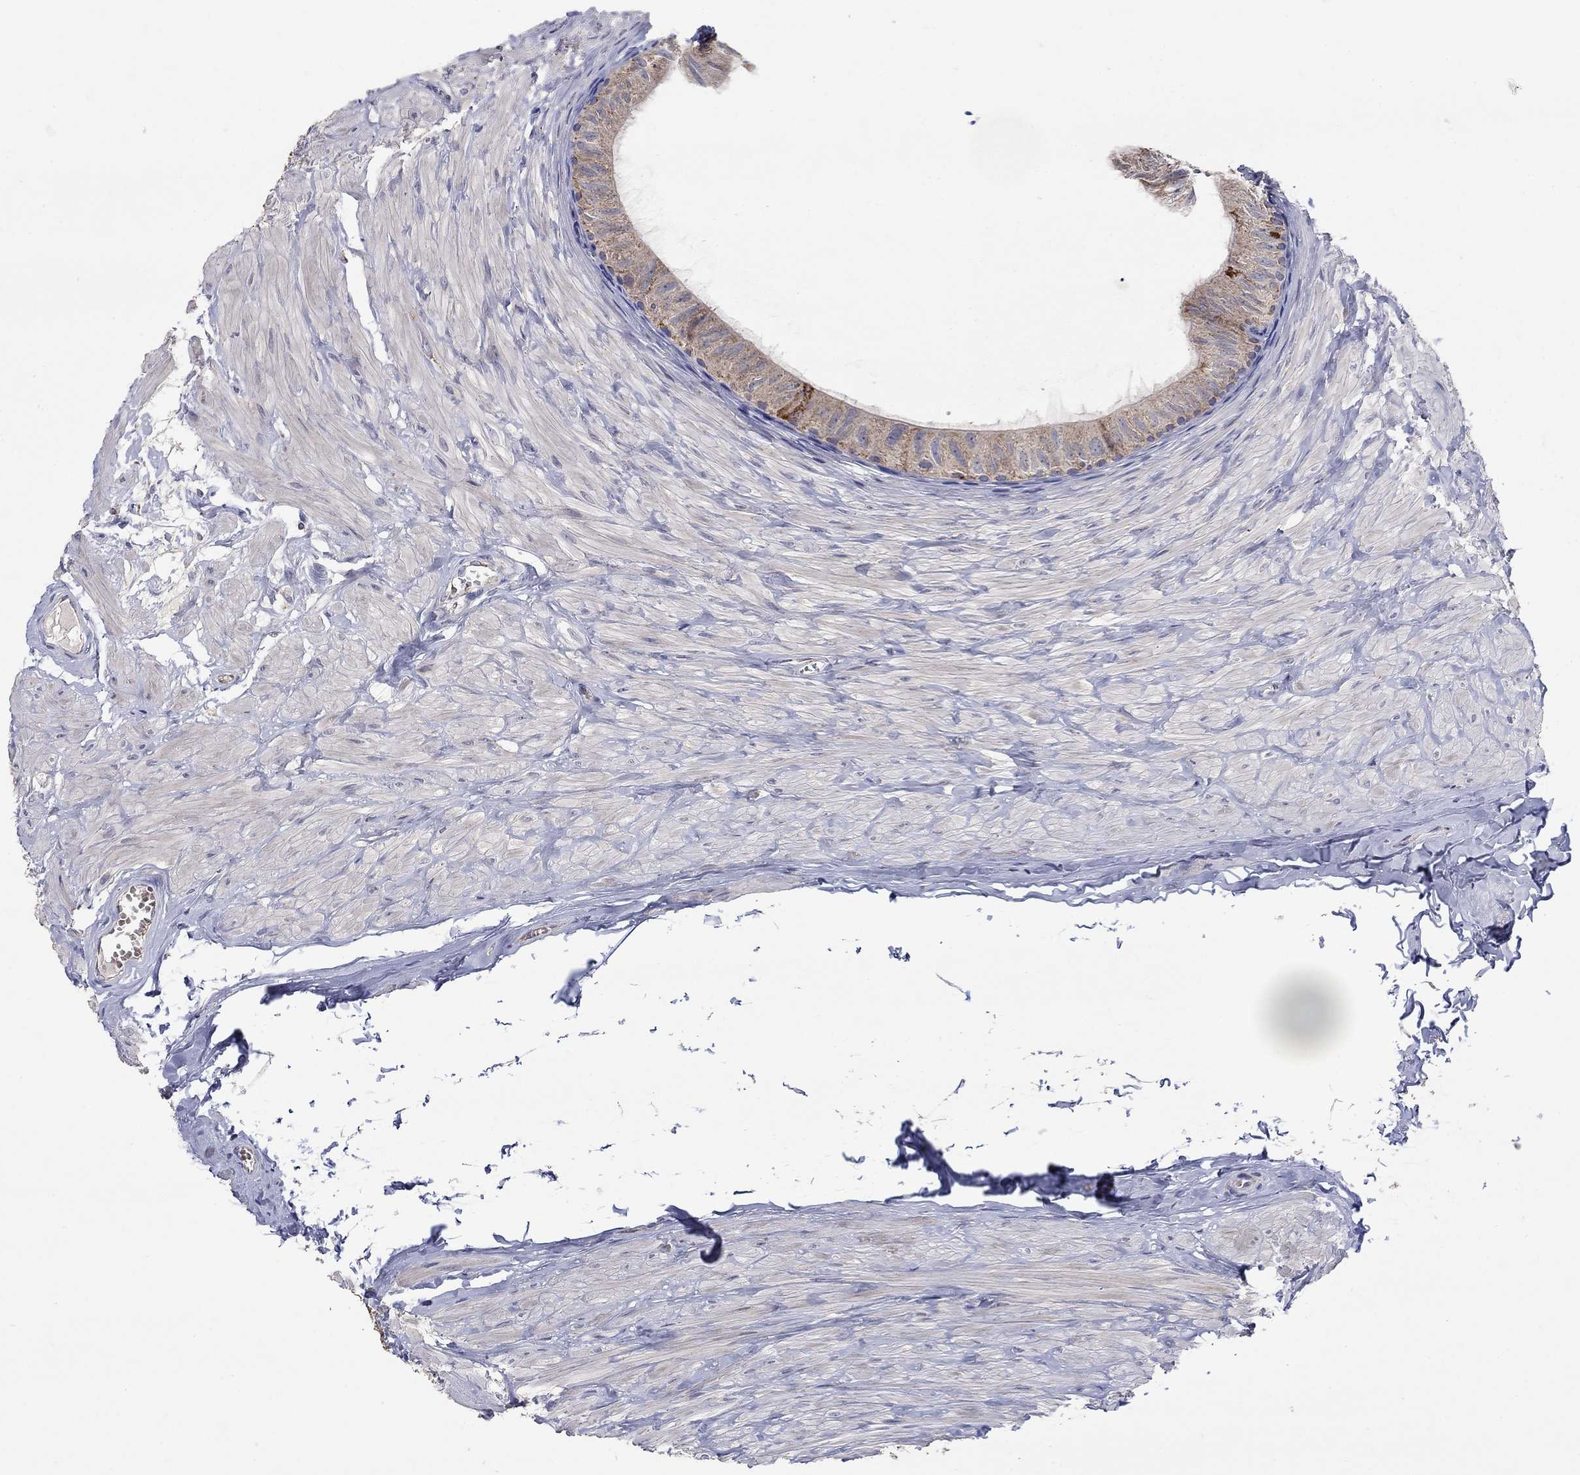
{"staining": {"intensity": "moderate", "quantity": "<25%", "location": "cytoplasmic/membranous"}, "tissue": "epididymis", "cell_type": "Glandular cells", "image_type": "normal", "snomed": [{"axis": "morphology", "description": "Normal tissue, NOS"}, {"axis": "topography", "description": "Epididymis"}], "caption": "Immunohistochemistry (IHC) micrograph of normal human epididymis stained for a protein (brown), which demonstrates low levels of moderate cytoplasmic/membranous staining in approximately <25% of glandular cells.", "gene": "HPS5", "patient": {"sex": "male", "age": 32}}